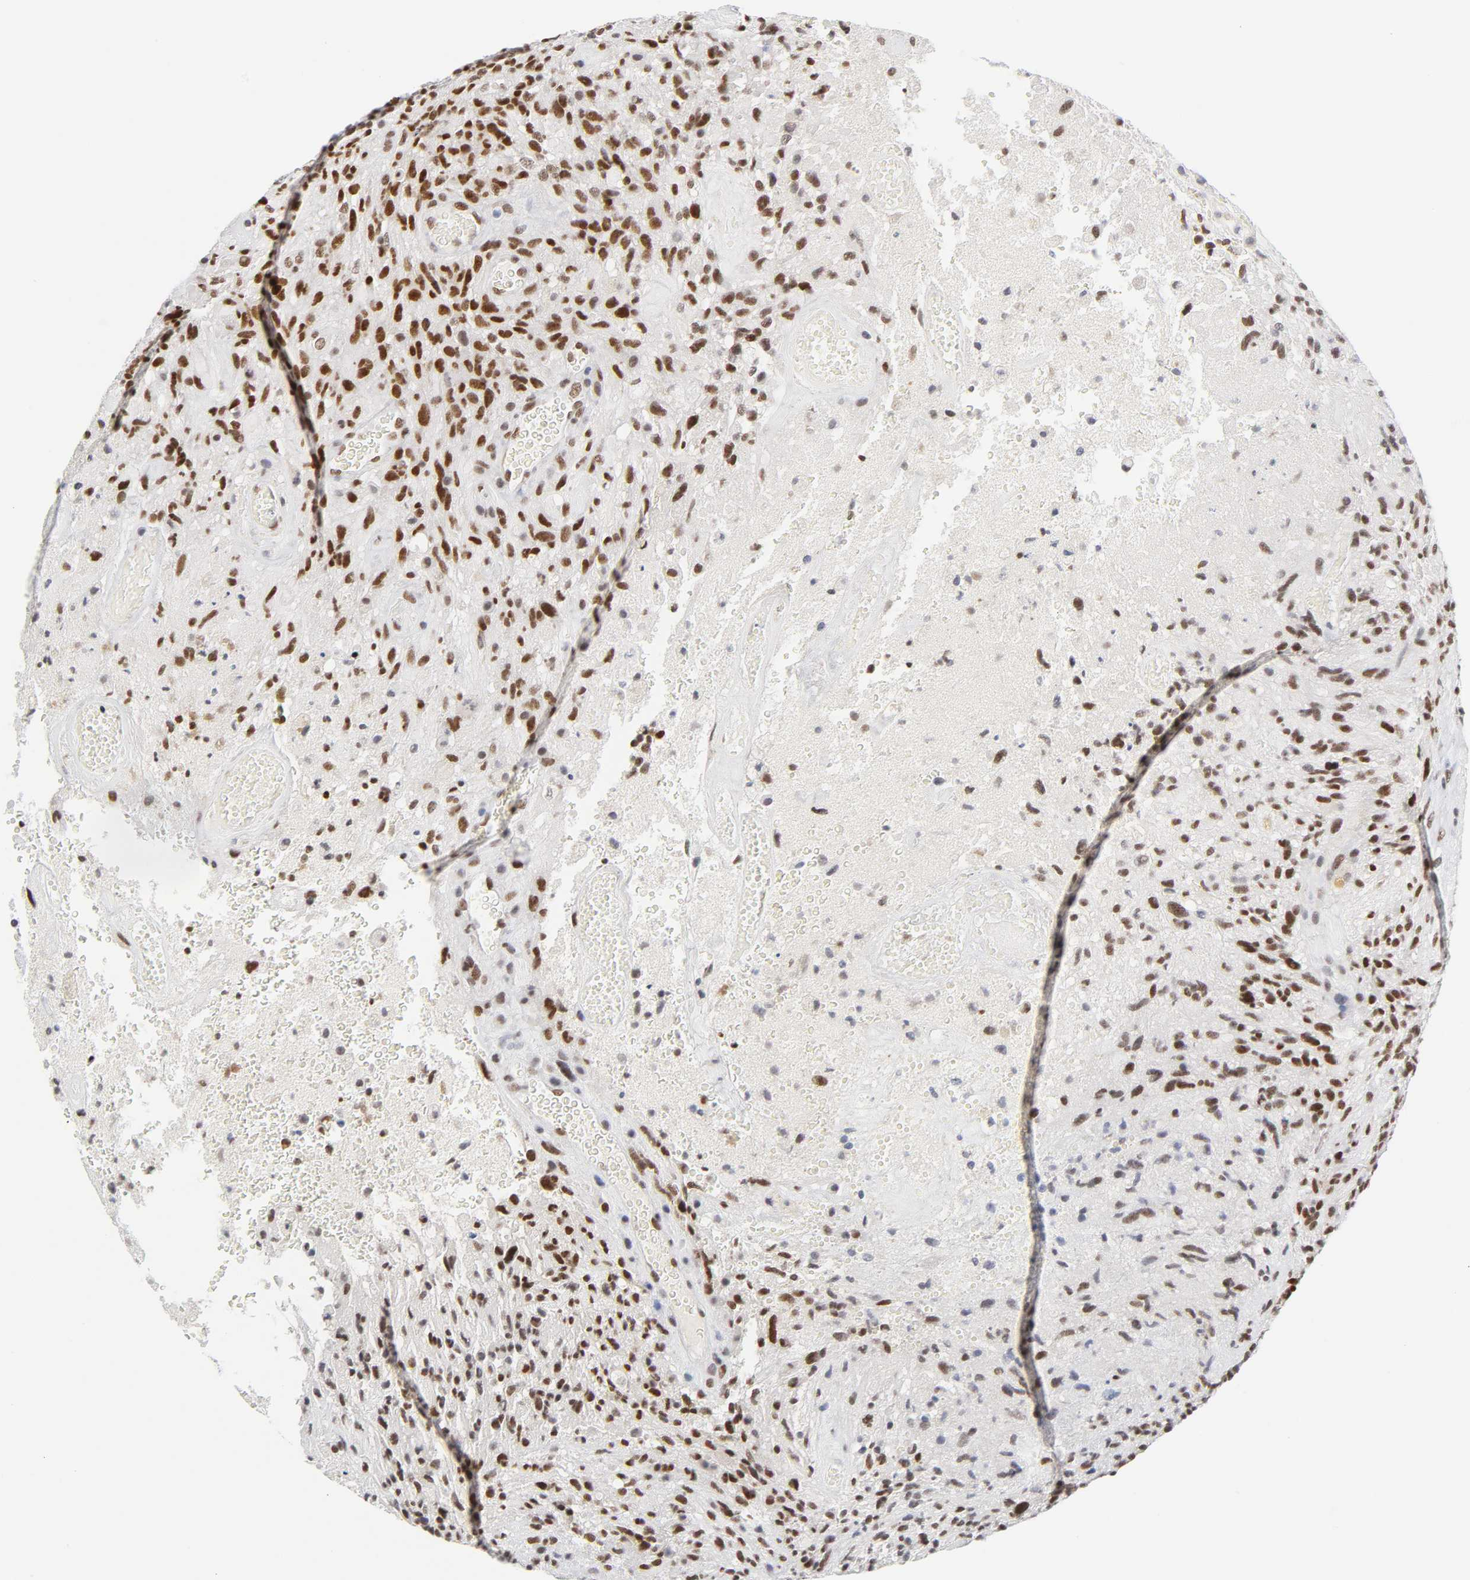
{"staining": {"intensity": "strong", "quantity": ">75%", "location": "nuclear"}, "tissue": "glioma", "cell_type": "Tumor cells", "image_type": "cancer", "snomed": [{"axis": "morphology", "description": "Normal tissue, NOS"}, {"axis": "morphology", "description": "Glioma, malignant, High grade"}, {"axis": "topography", "description": "Cerebral cortex"}], "caption": "This image exhibits immunohistochemistry (IHC) staining of glioma, with high strong nuclear expression in approximately >75% of tumor cells.", "gene": "NFIC", "patient": {"sex": "male", "age": 75}}